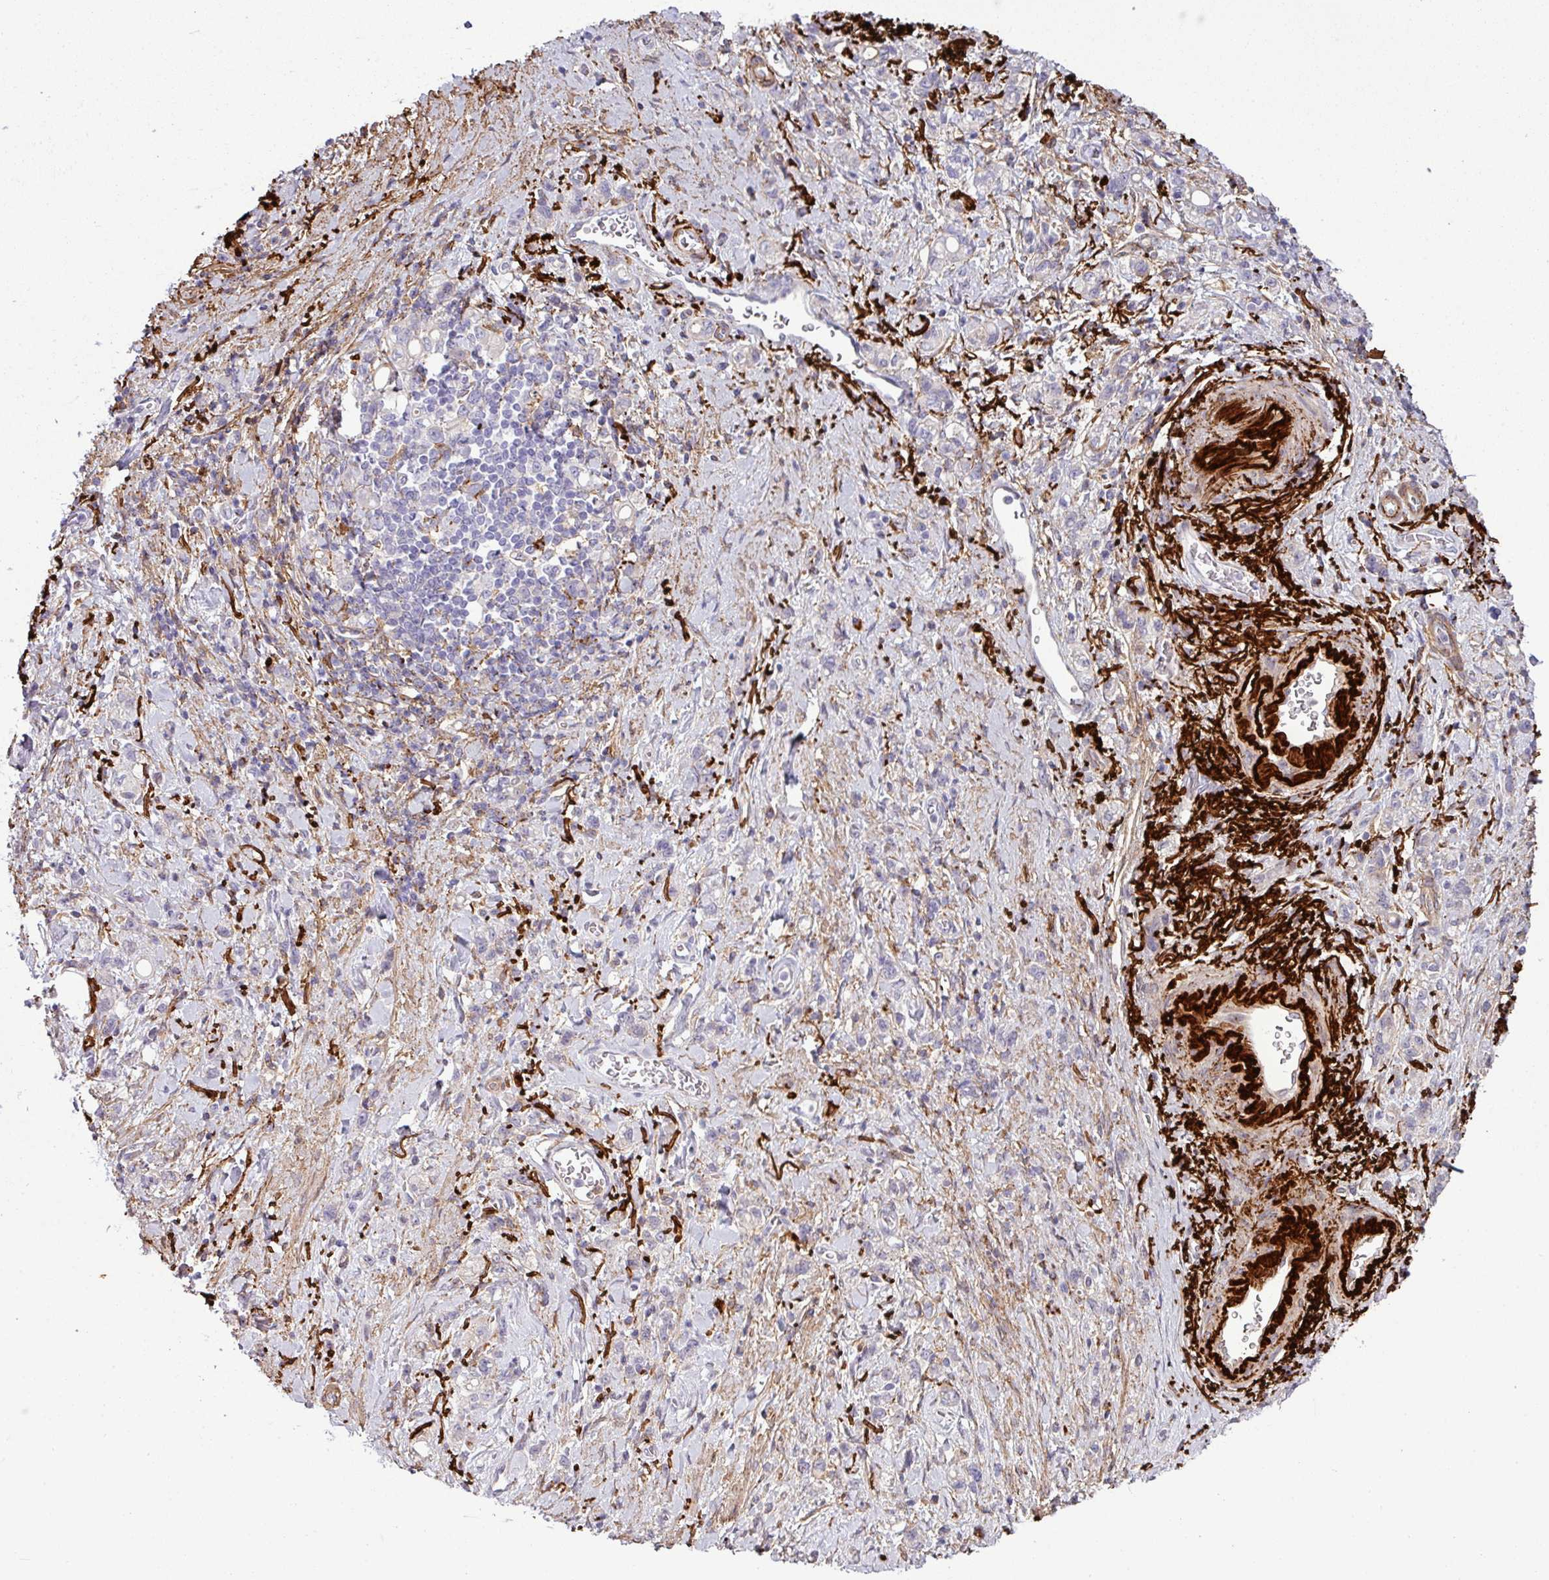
{"staining": {"intensity": "negative", "quantity": "none", "location": "none"}, "tissue": "stomach cancer", "cell_type": "Tumor cells", "image_type": "cancer", "snomed": [{"axis": "morphology", "description": "Adenocarcinoma, NOS"}, {"axis": "topography", "description": "Stomach"}], "caption": "The photomicrograph demonstrates no staining of tumor cells in stomach adenocarcinoma. The staining was performed using DAB to visualize the protein expression in brown, while the nuclei were stained in blue with hematoxylin (Magnification: 20x).", "gene": "COL8A1", "patient": {"sex": "male", "age": 77}}